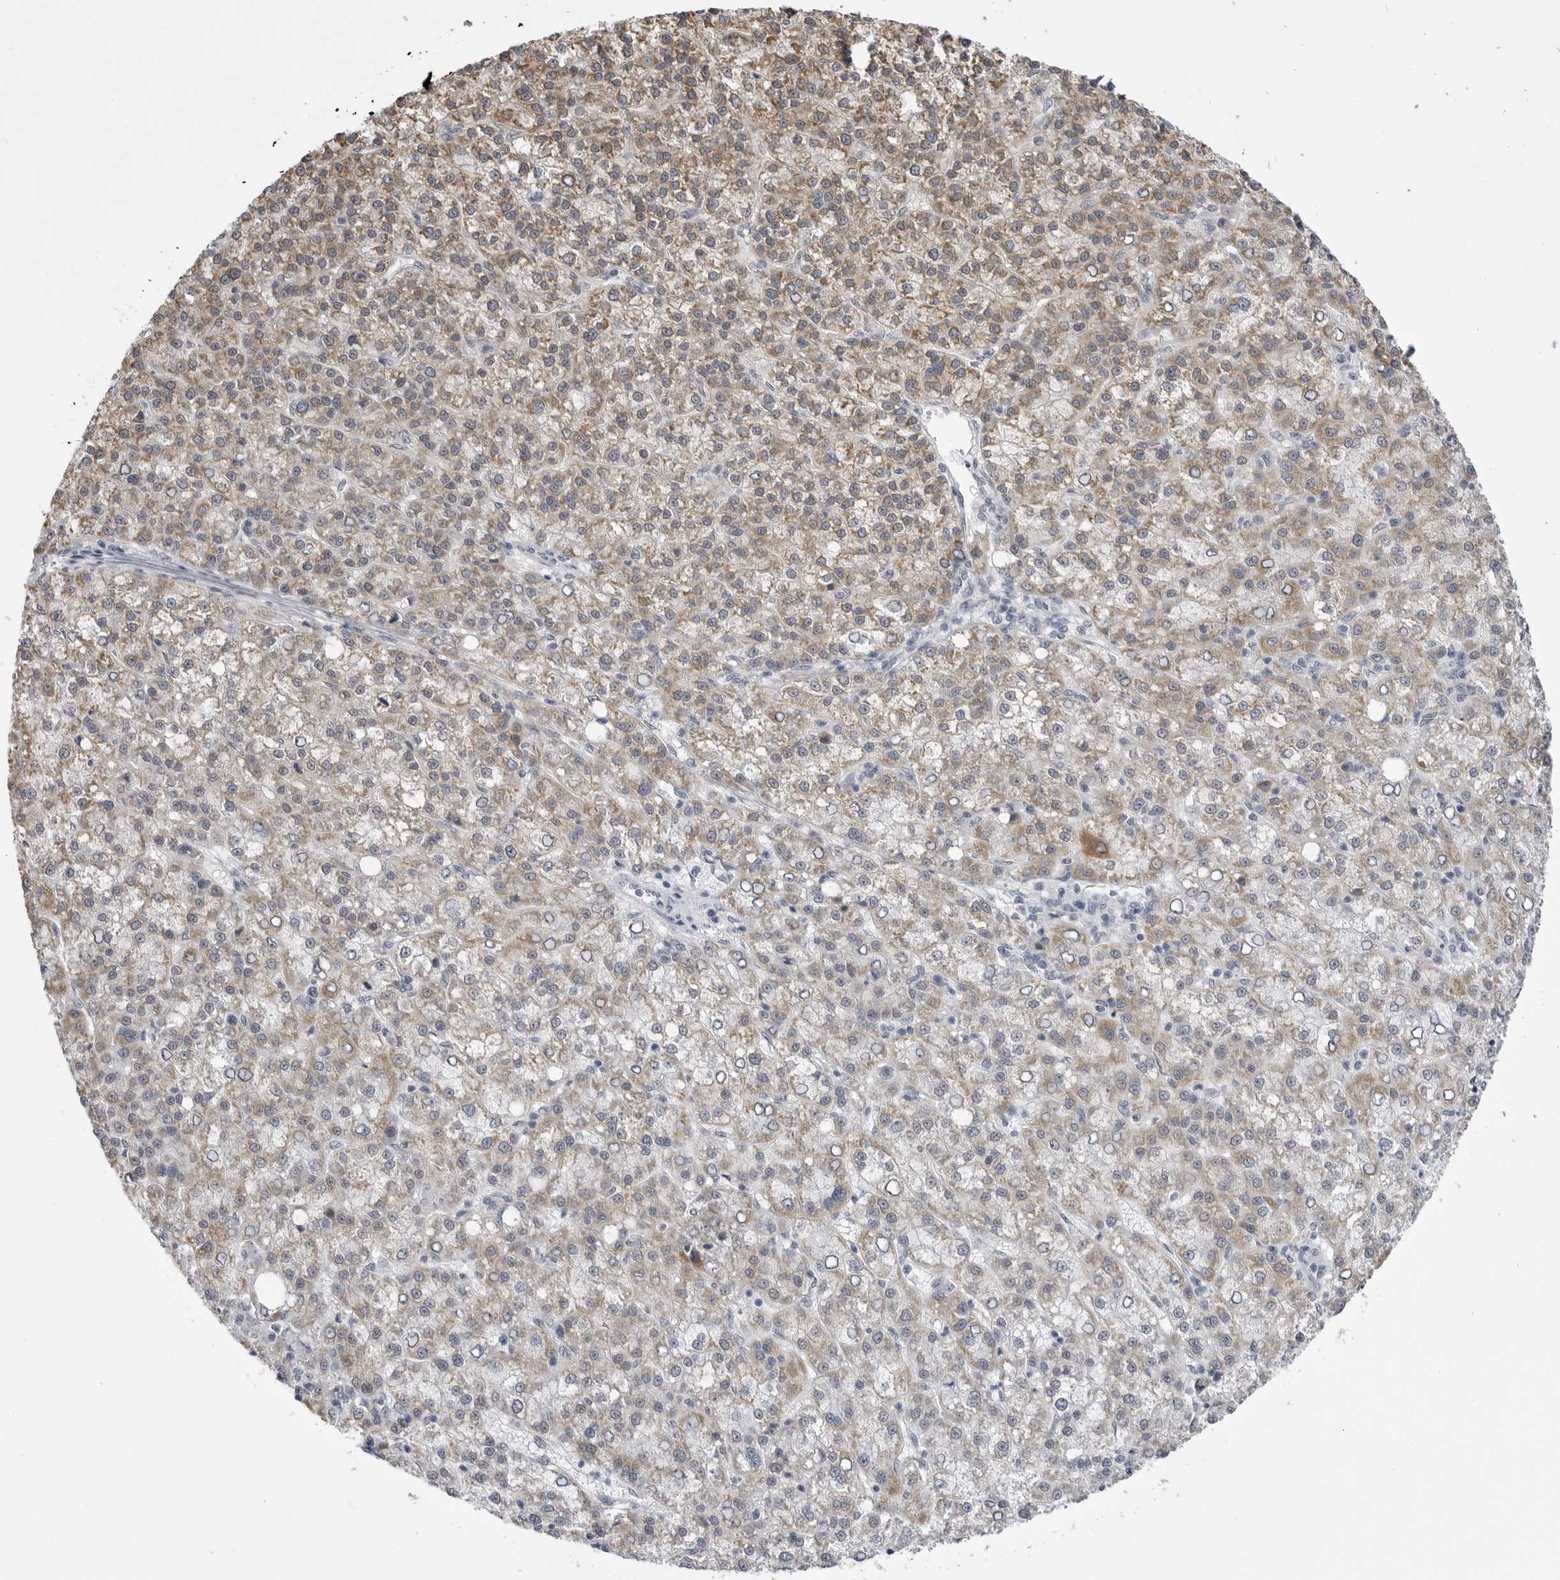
{"staining": {"intensity": "moderate", "quantity": ">75%", "location": "cytoplasmic/membranous"}, "tissue": "liver cancer", "cell_type": "Tumor cells", "image_type": "cancer", "snomed": [{"axis": "morphology", "description": "Carcinoma, Hepatocellular, NOS"}, {"axis": "topography", "description": "Liver"}], "caption": "Protein expression analysis of human liver cancer reveals moderate cytoplasmic/membranous staining in about >75% of tumor cells.", "gene": "FH", "patient": {"sex": "female", "age": 58}}